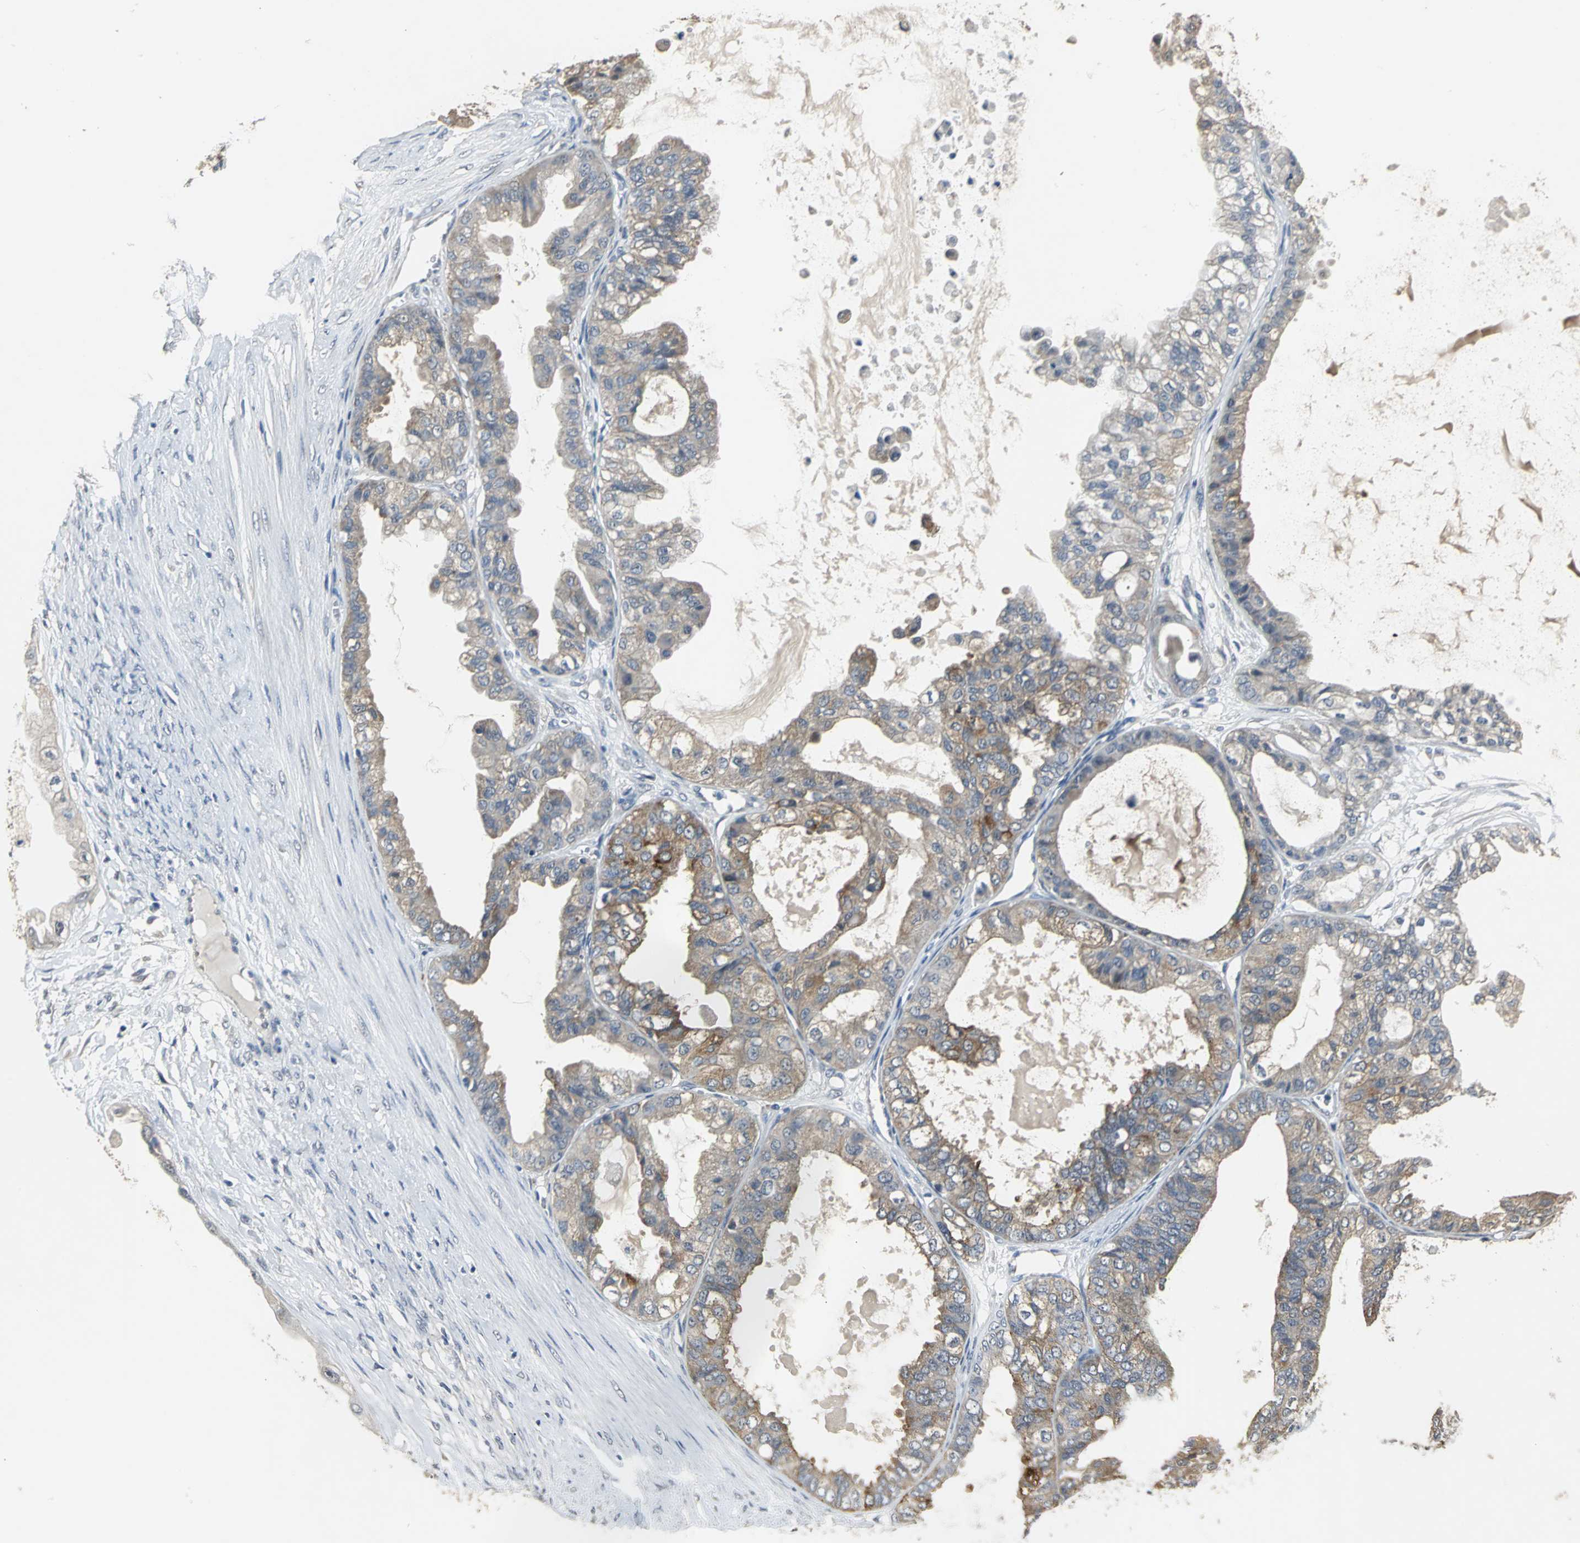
{"staining": {"intensity": "weak", "quantity": ">75%", "location": "cytoplasmic/membranous"}, "tissue": "ovarian cancer", "cell_type": "Tumor cells", "image_type": "cancer", "snomed": [{"axis": "morphology", "description": "Carcinoma, NOS"}, {"axis": "morphology", "description": "Carcinoma, endometroid"}, {"axis": "topography", "description": "Ovary"}], "caption": "The histopathology image reveals immunohistochemical staining of ovarian carcinoma. There is weak cytoplasmic/membranous expression is present in about >75% of tumor cells. Using DAB (brown) and hematoxylin (blue) stains, captured at high magnification using brightfield microscopy.", "gene": "OCLN", "patient": {"sex": "female", "age": 50}}